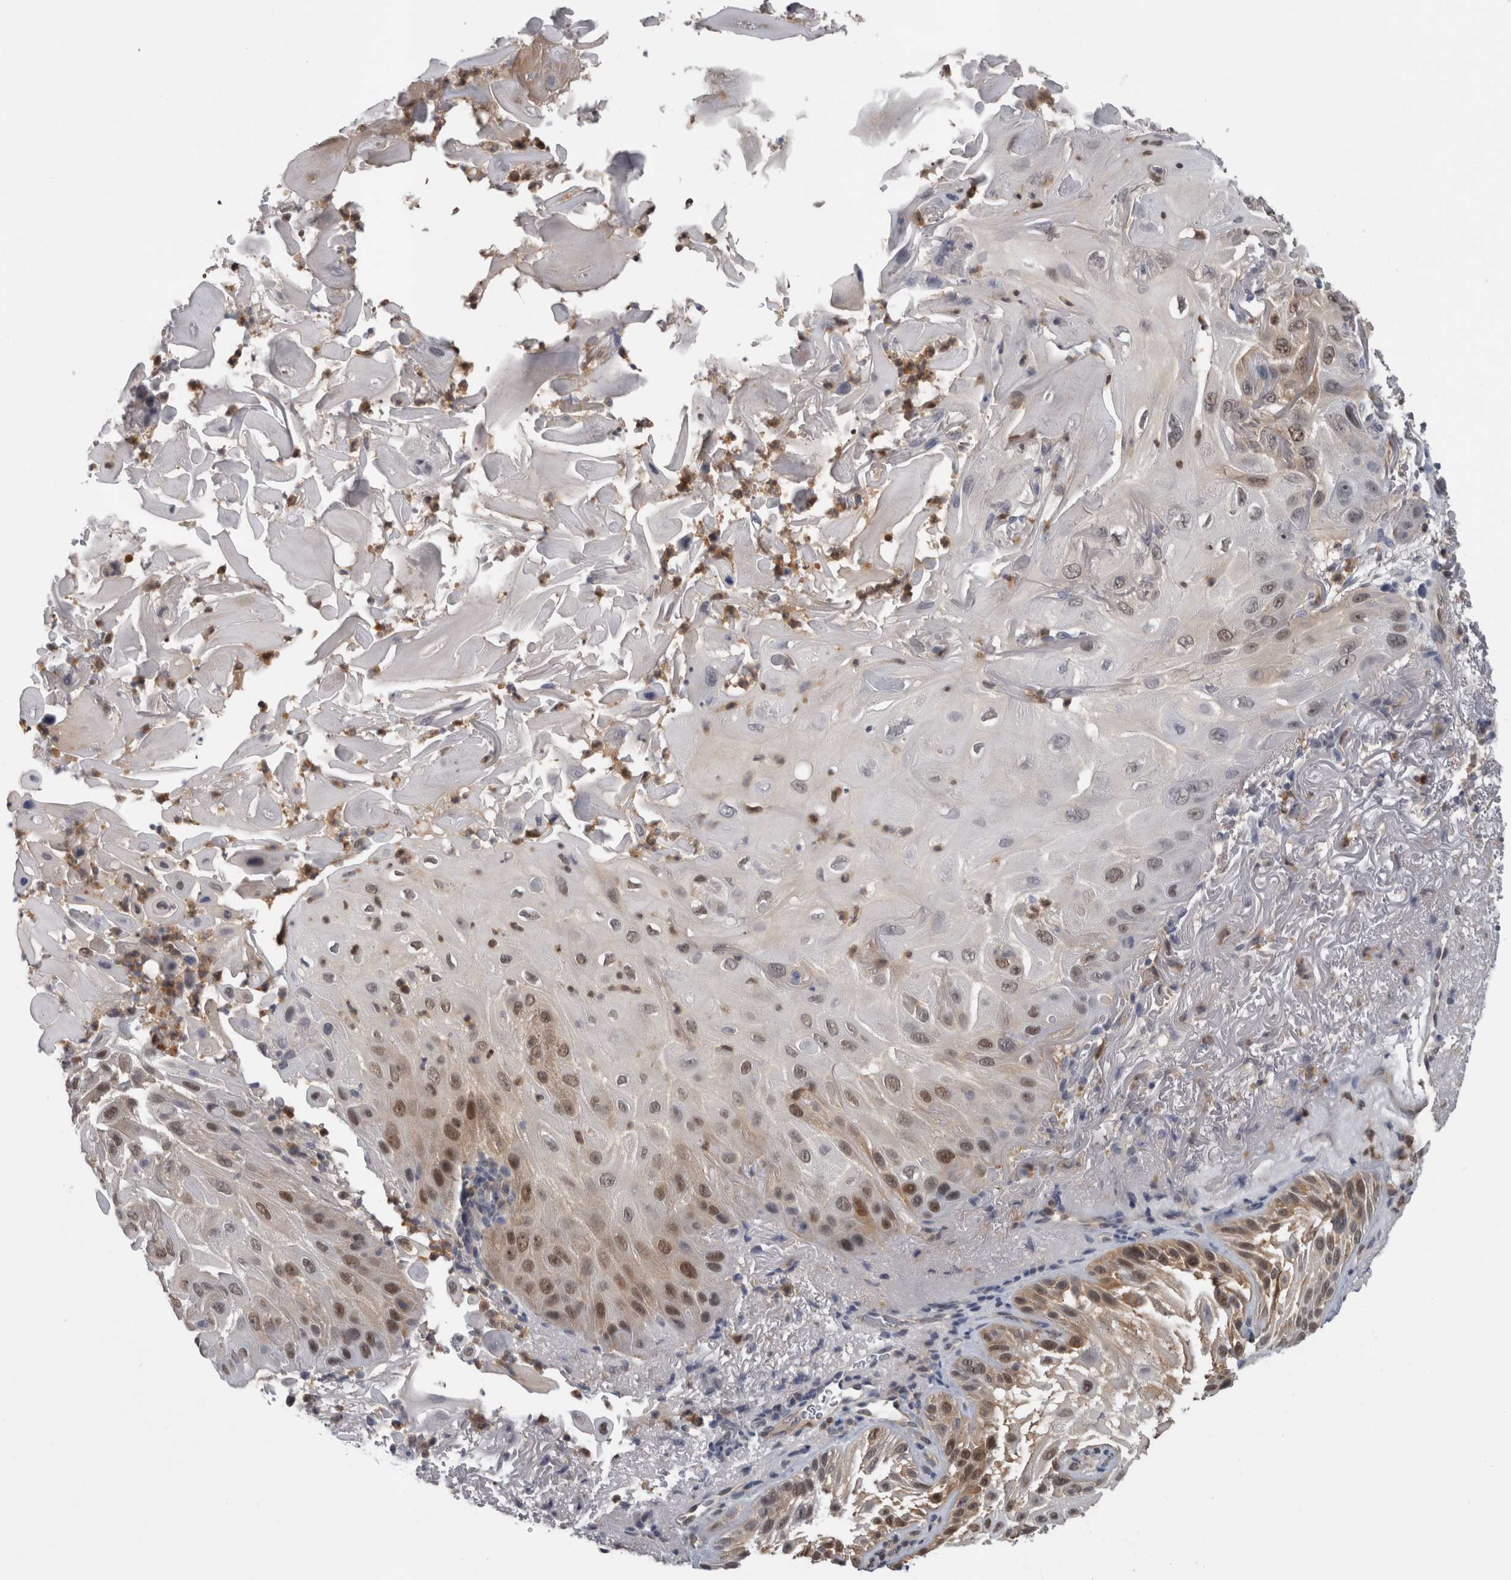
{"staining": {"intensity": "moderate", "quantity": ">75%", "location": "nuclear"}, "tissue": "skin cancer", "cell_type": "Tumor cells", "image_type": "cancer", "snomed": [{"axis": "morphology", "description": "Squamous cell carcinoma, NOS"}, {"axis": "topography", "description": "Skin"}], "caption": "Protein analysis of skin squamous cell carcinoma tissue exhibits moderate nuclear staining in approximately >75% of tumor cells.", "gene": "NAPRT", "patient": {"sex": "female", "age": 77}}